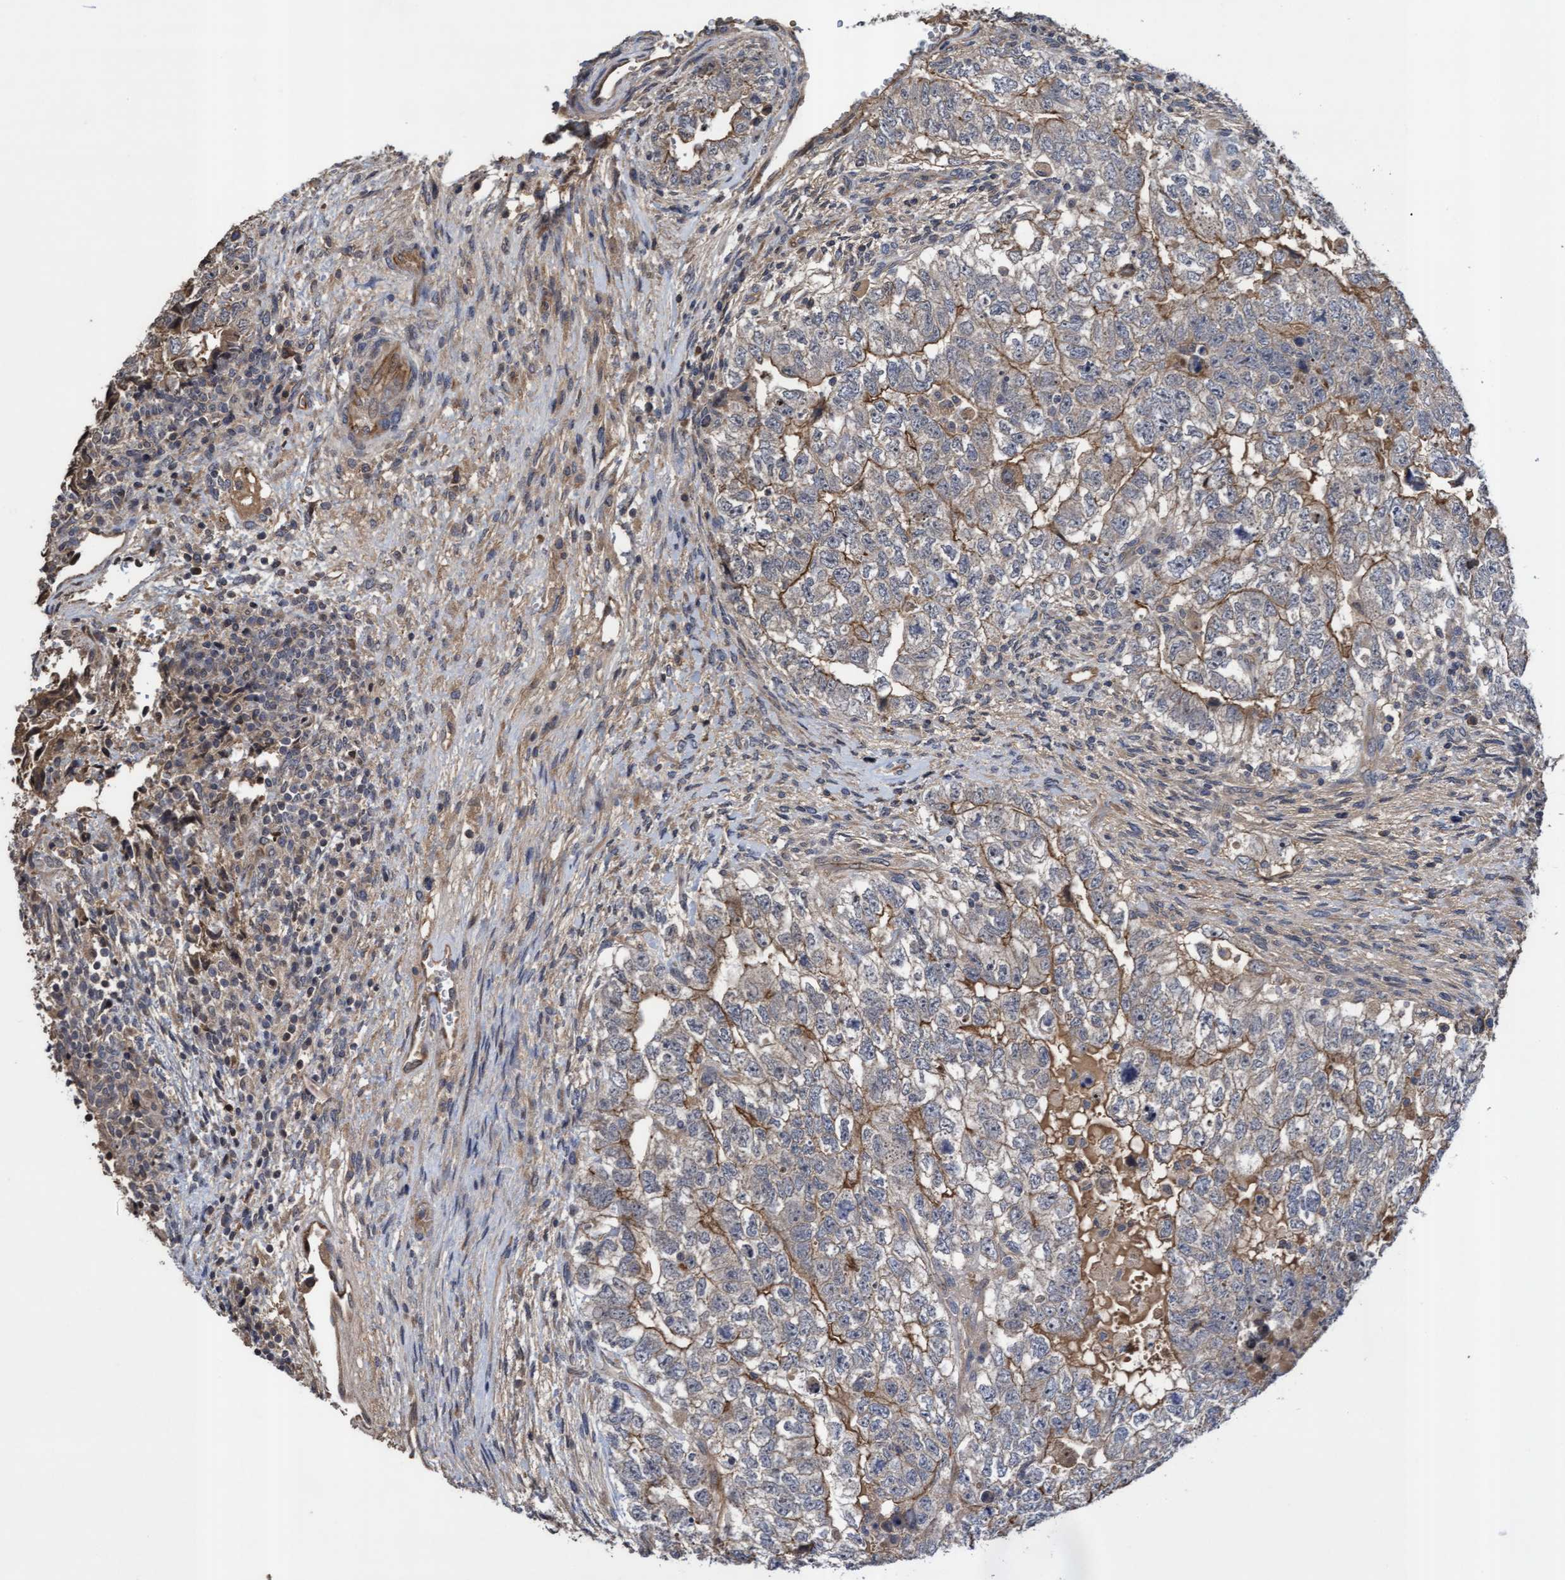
{"staining": {"intensity": "moderate", "quantity": "25%-75%", "location": "cytoplasmic/membranous"}, "tissue": "testis cancer", "cell_type": "Tumor cells", "image_type": "cancer", "snomed": [{"axis": "morphology", "description": "Carcinoma, Embryonal, NOS"}, {"axis": "topography", "description": "Testis"}], "caption": "Protein staining of testis cancer (embryonal carcinoma) tissue displays moderate cytoplasmic/membranous positivity in about 25%-75% of tumor cells. The protein of interest is shown in brown color, while the nuclei are stained blue.", "gene": "COBL", "patient": {"sex": "male", "age": 36}}